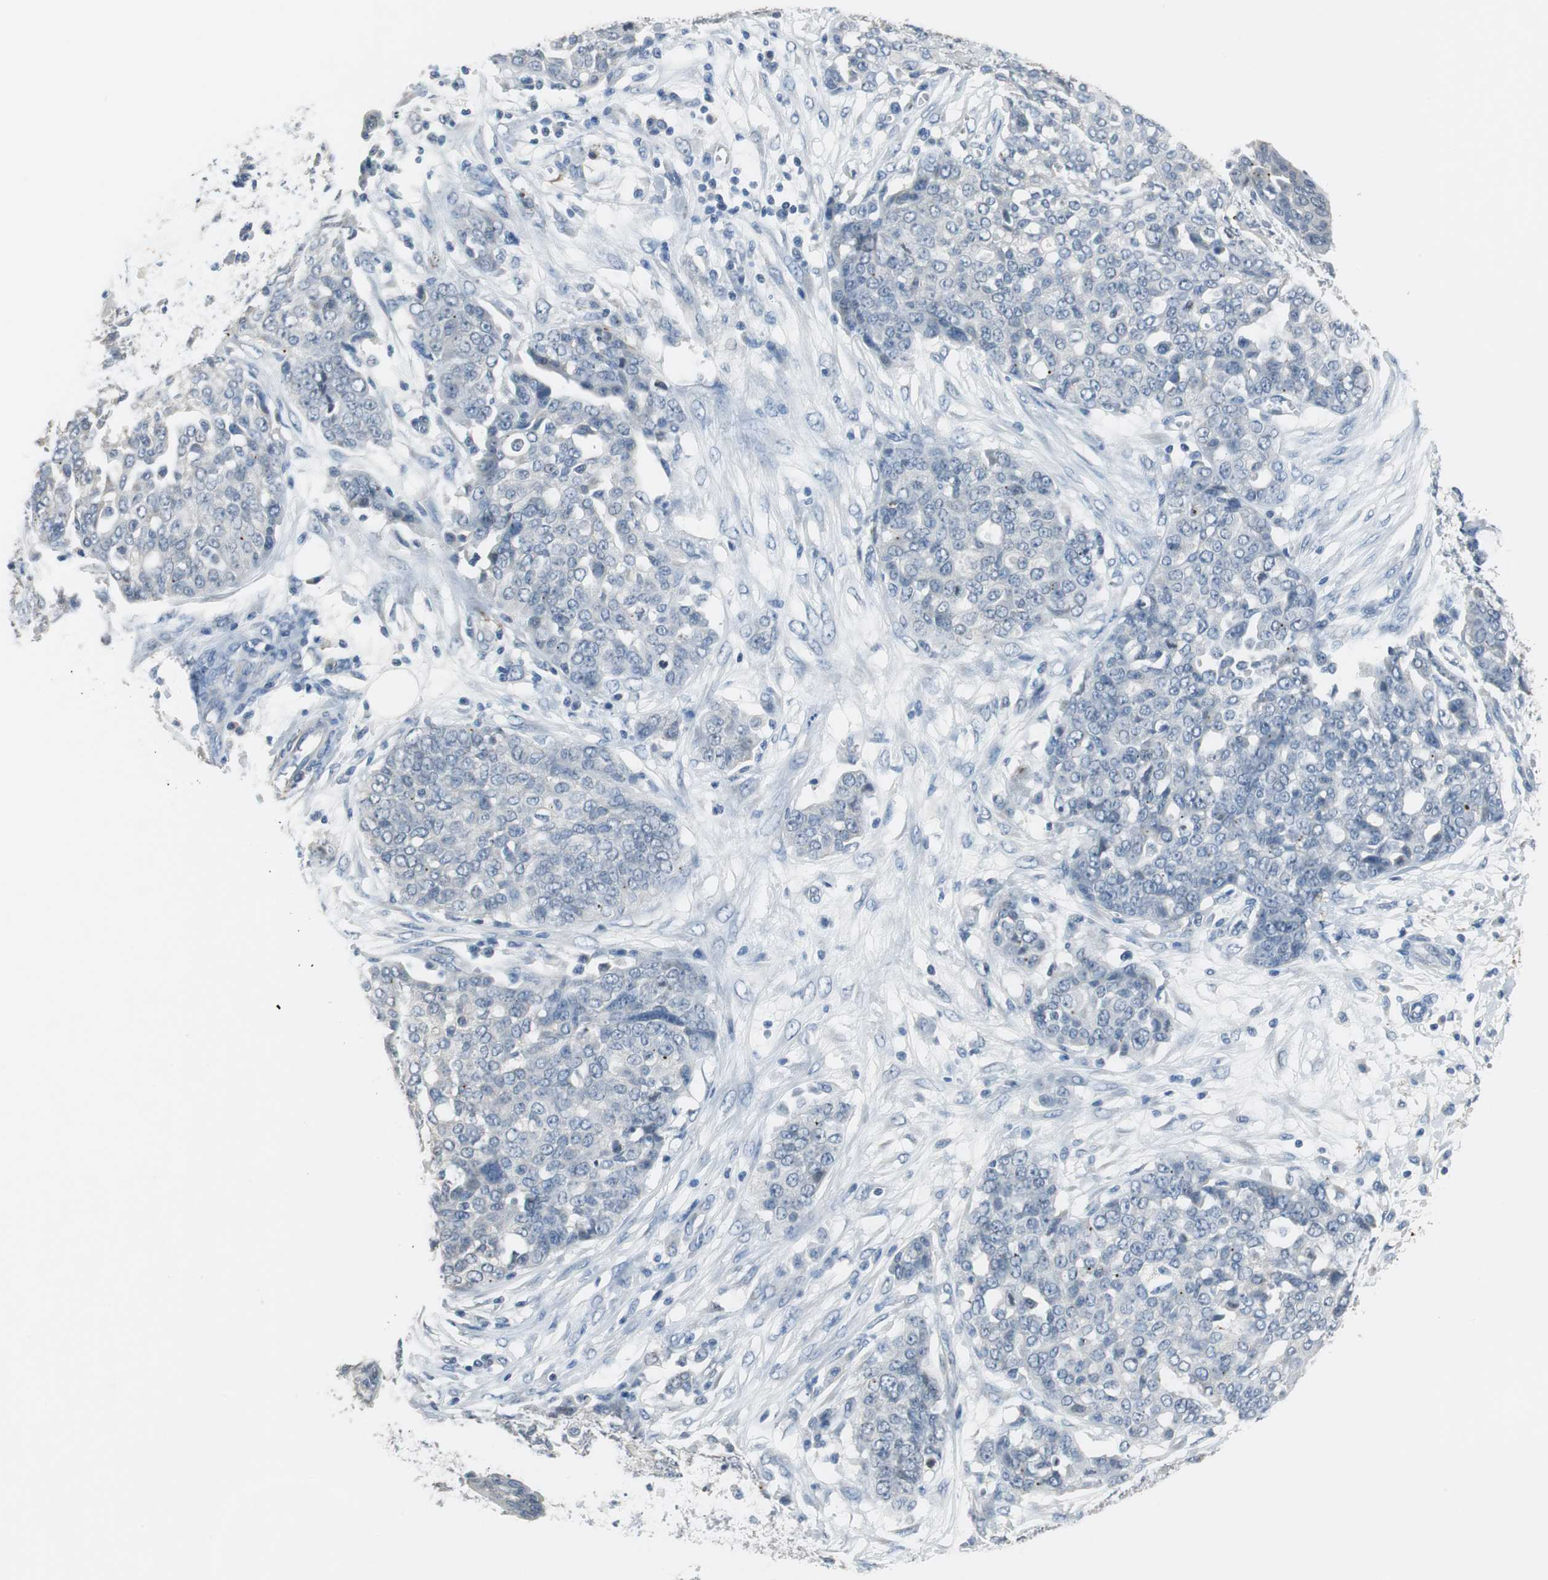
{"staining": {"intensity": "negative", "quantity": "none", "location": "none"}, "tissue": "ovarian cancer", "cell_type": "Tumor cells", "image_type": "cancer", "snomed": [{"axis": "morphology", "description": "Cystadenocarcinoma, serous, NOS"}, {"axis": "topography", "description": "Soft tissue"}, {"axis": "topography", "description": "Ovary"}], "caption": "DAB (3,3'-diaminobenzidine) immunohistochemical staining of human ovarian serous cystadenocarcinoma shows no significant positivity in tumor cells.", "gene": "MUC7", "patient": {"sex": "female", "age": 57}}